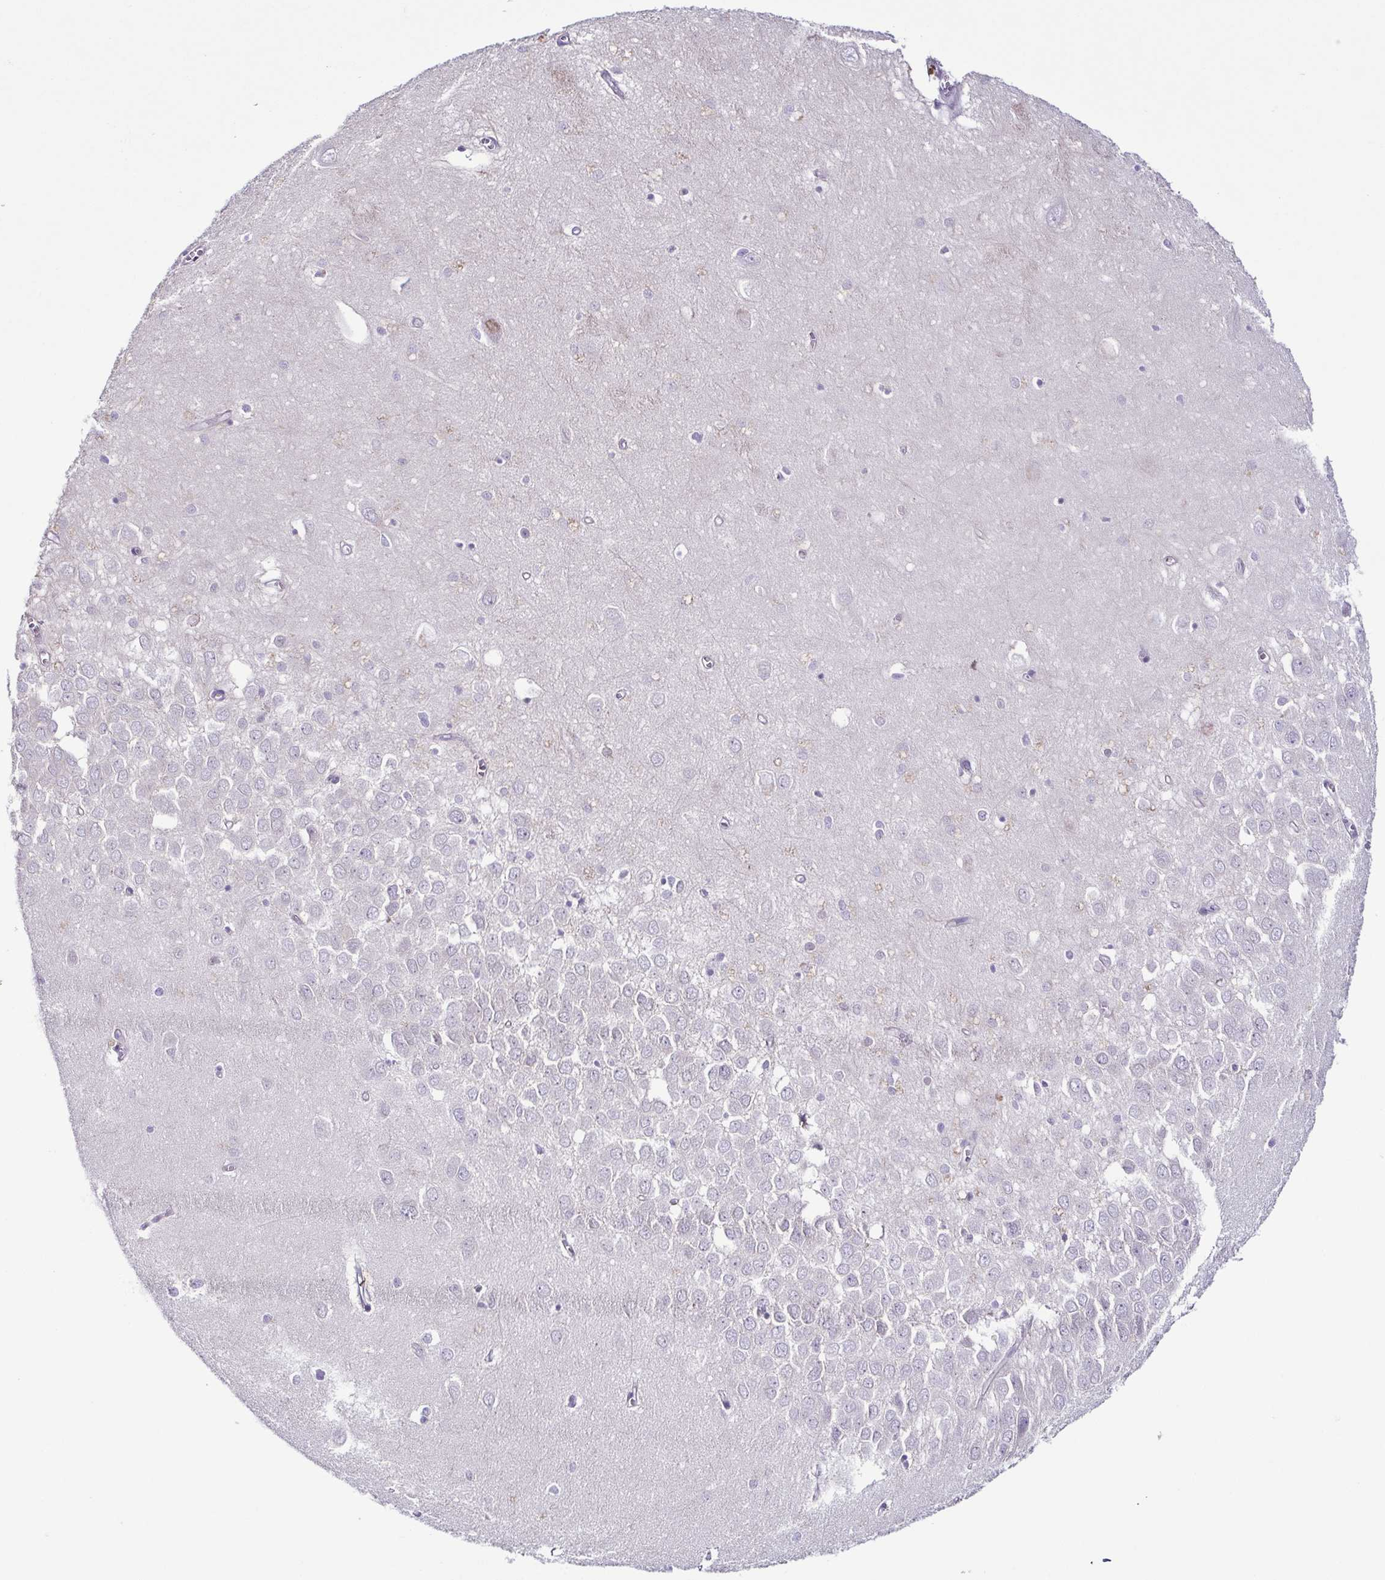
{"staining": {"intensity": "negative", "quantity": "none", "location": "none"}, "tissue": "hippocampus", "cell_type": "Glial cells", "image_type": "normal", "snomed": [{"axis": "morphology", "description": "Normal tissue, NOS"}, {"axis": "topography", "description": "Hippocampus"}], "caption": "IHC photomicrograph of normal hippocampus: human hippocampus stained with DAB shows no significant protein expression in glial cells.", "gene": "TERT", "patient": {"sex": "female", "age": 64}}